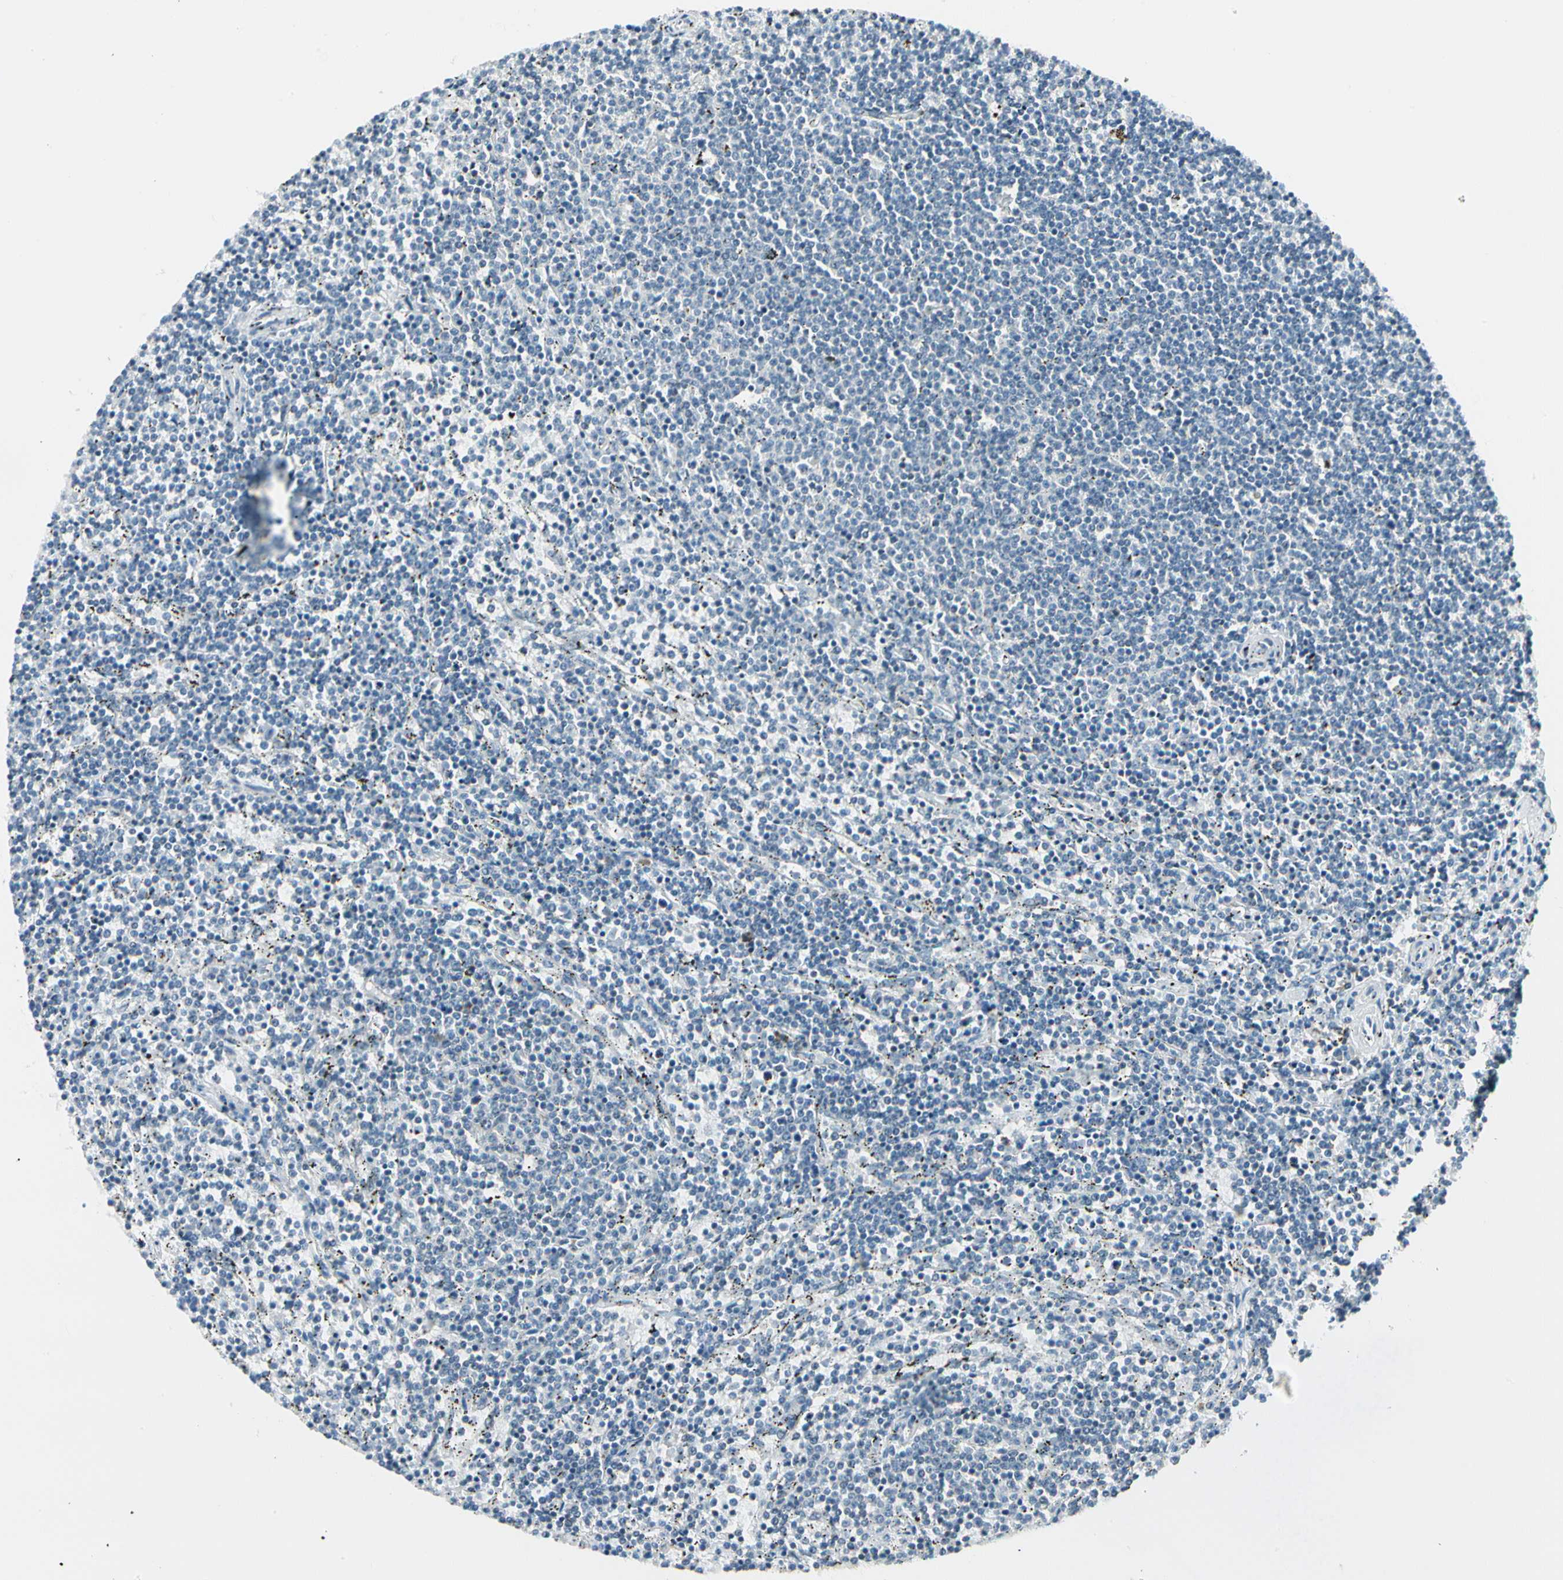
{"staining": {"intensity": "negative", "quantity": "none", "location": "none"}, "tissue": "lymphoma", "cell_type": "Tumor cells", "image_type": "cancer", "snomed": [{"axis": "morphology", "description": "Malignant lymphoma, non-Hodgkin's type, Low grade"}, {"axis": "topography", "description": "Spleen"}], "caption": "Immunohistochemistry (IHC) photomicrograph of low-grade malignant lymphoma, non-Hodgkin's type stained for a protein (brown), which displays no expression in tumor cells. The staining is performed using DAB (3,3'-diaminobenzidine) brown chromogen with nuclei counter-stained in using hematoxylin.", "gene": "ZSCAN1", "patient": {"sex": "female", "age": 50}}